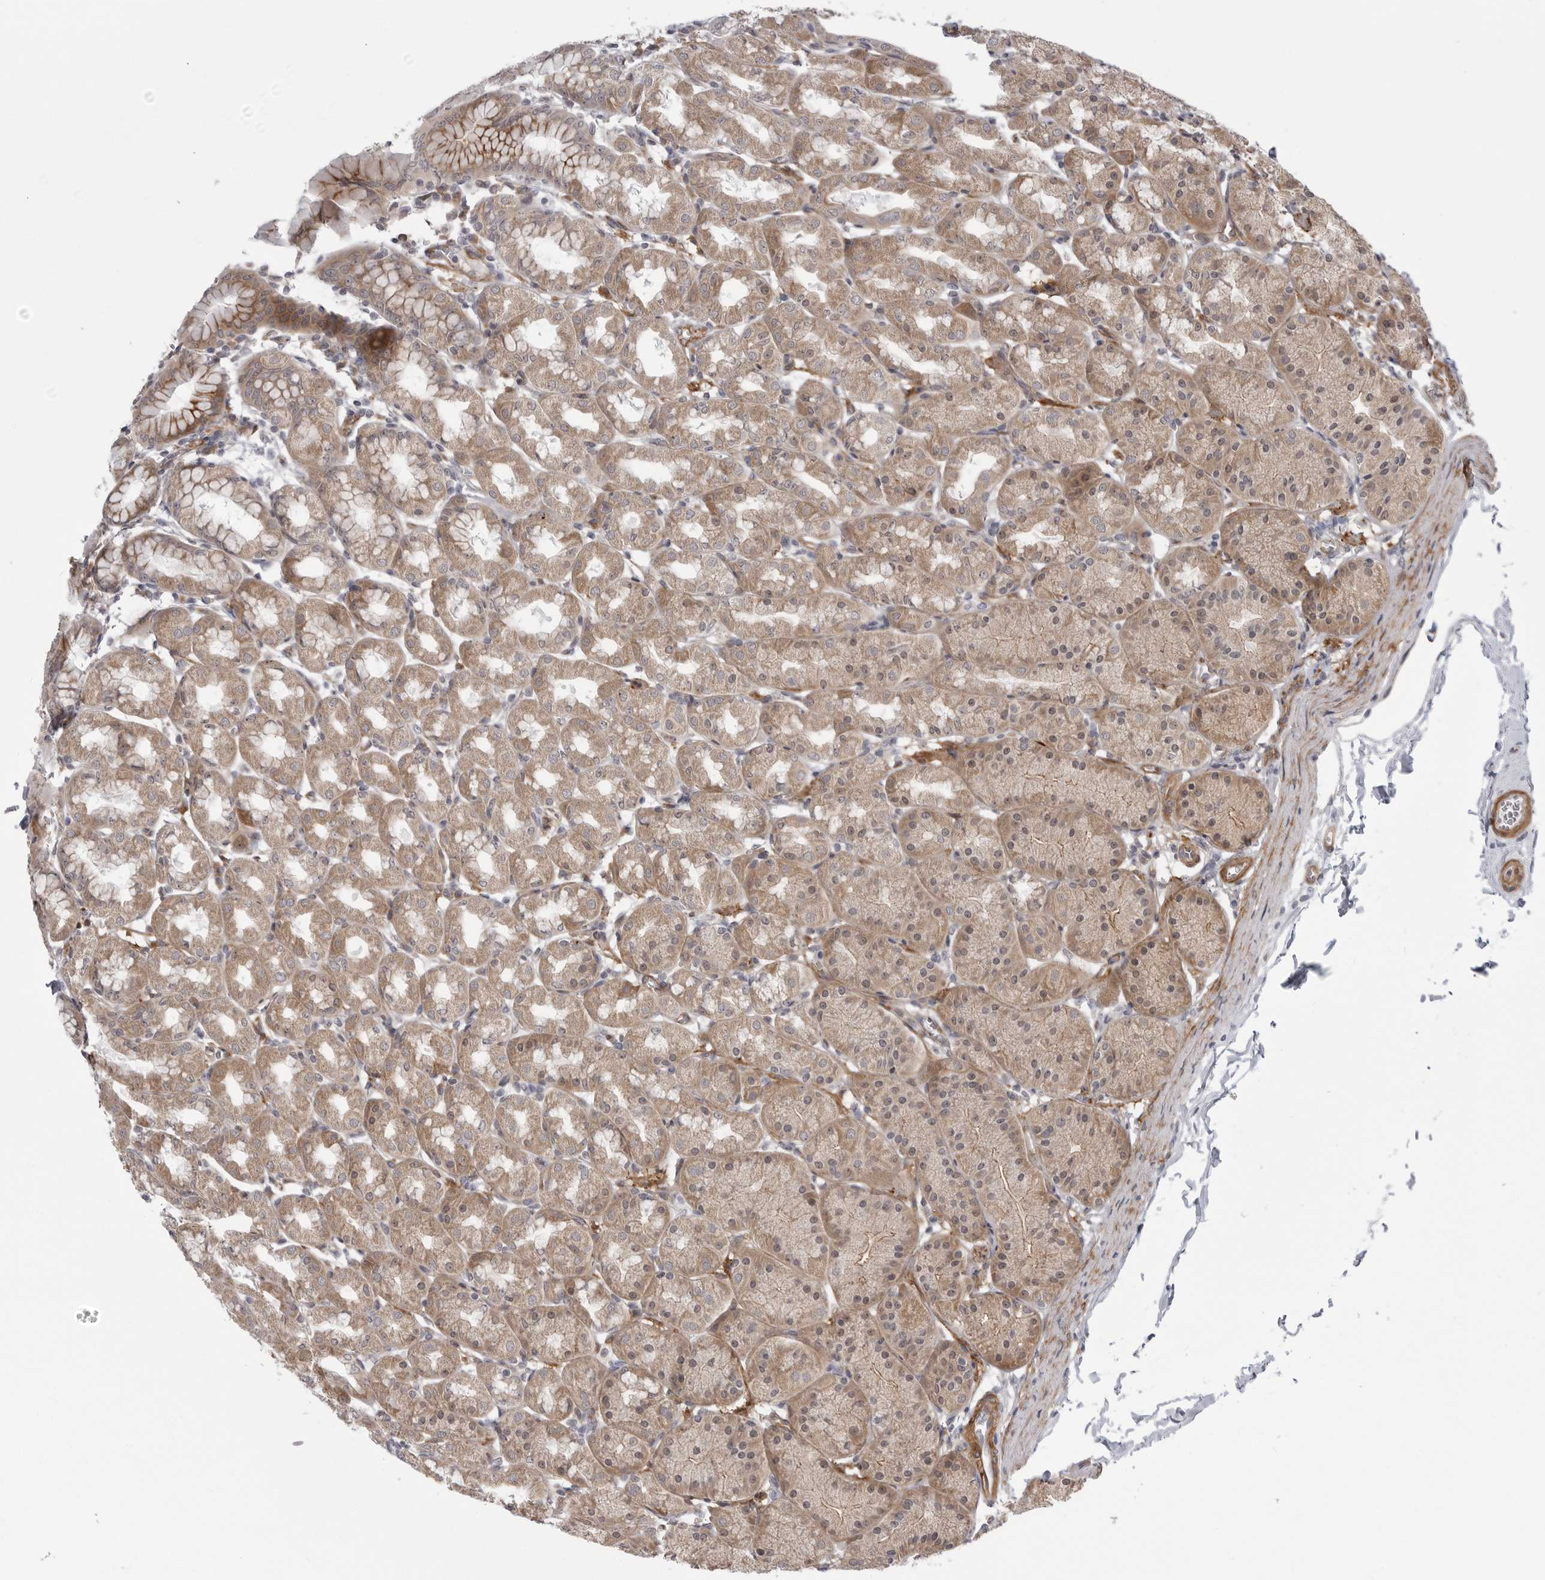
{"staining": {"intensity": "moderate", "quantity": ">75%", "location": "cytoplasmic/membranous"}, "tissue": "stomach", "cell_type": "Glandular cells", "image_type": "normal", "snomed": [{"axis": "morphology", "description": "Normal tissue, NOS"}, {"axis": "topography", "description": "Stomach"}], "caption": "Stomach stained for a protein reveals moderate cytoplasmic/membranous positivity in glandular cells. Immunohistochemistry (ihc) stains the protein in brown and the nuclei are stained blue.", "gene": "SCP2", "patient": {"sex": "male", "age": 42}}